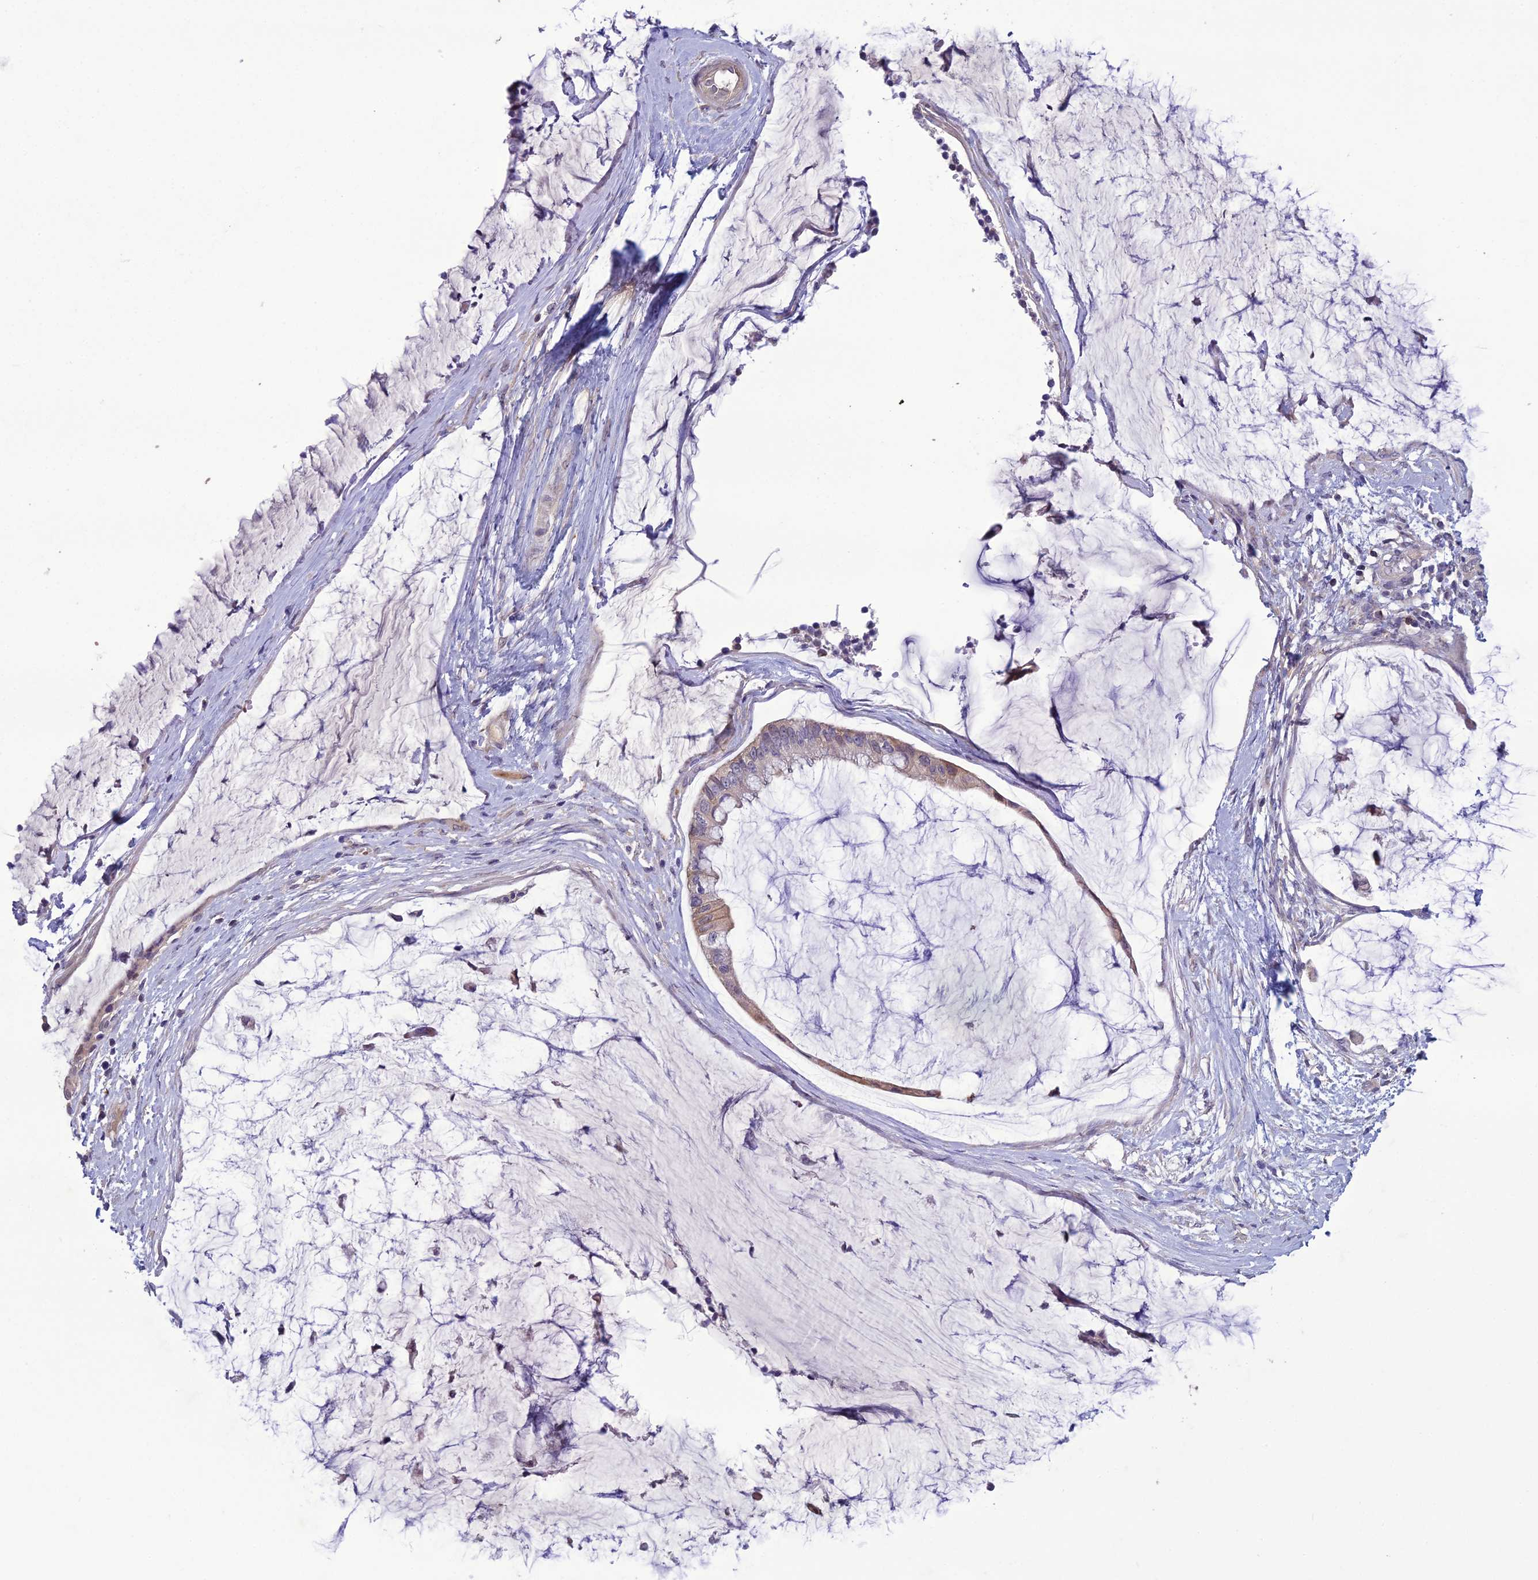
{"staining": {"intensity": "weak", "quantity": "25%-75%", "location": "cytoplasmic/membranous,nuclear"}, "tissue": "ovarian cancer", "cell_type": "Tumor cells", "image_type": "cancer", "snomed": [{"axis": "morphology", "description": "Cystadenocarcinoma, mucinous, NOS"}, {"axis": "topography", "description": "Ovary"}], "caption": "Immunohistochemical staining of human ovarian mucinous cystadenocarcinoma exhibits low levels of weak cytoplasmic/membranous and nuclear expression in about 25%-75% of tumor cells.", "gene": "GDF6", "patient": {"sex": "female", "age": 39}}